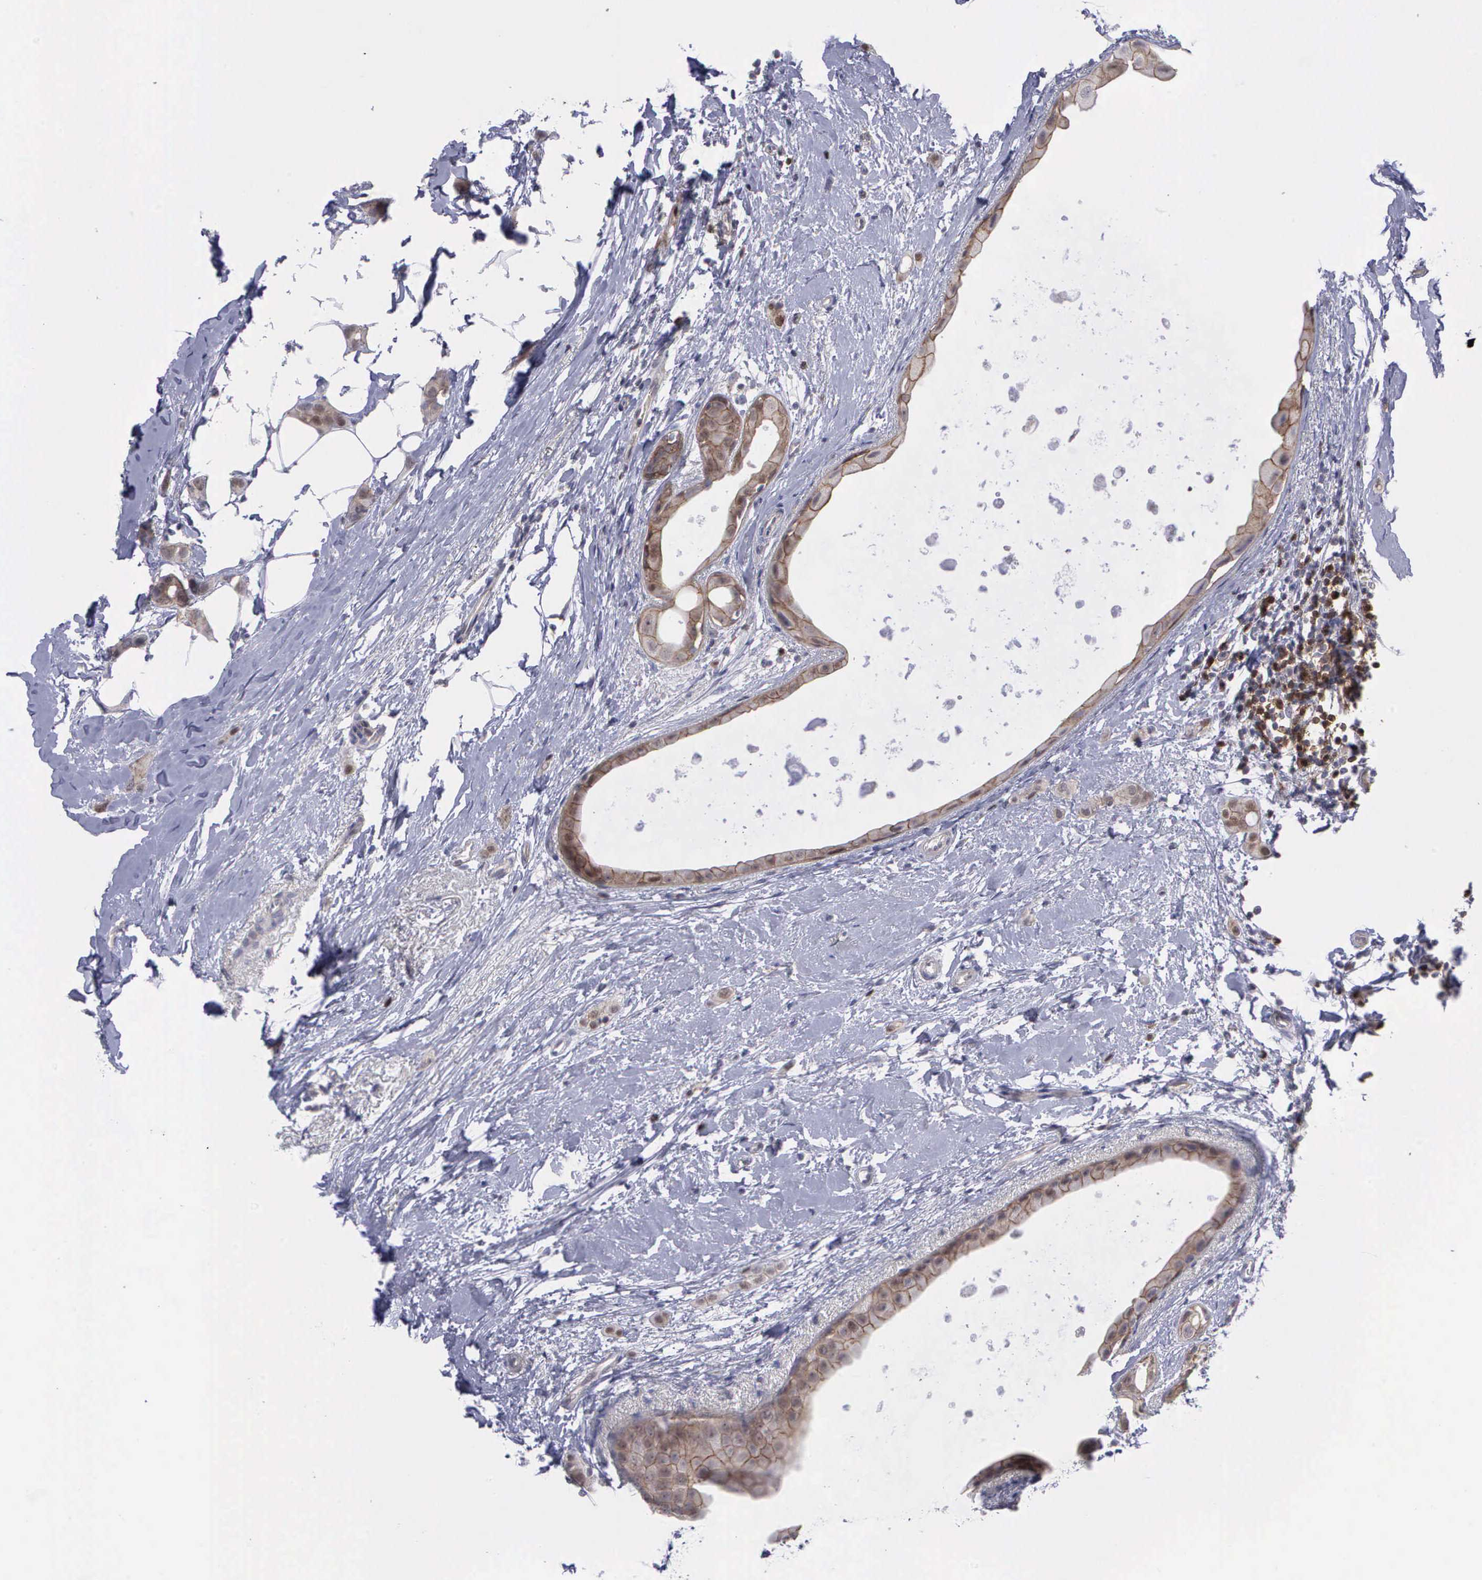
{"staining": {"intensity": "weak", "quantity": "25%-75%", "location": "cytoplasmic/membranous"}, "tissue": "breast cancer", "cell_type": "Tumor cells", "image_type": "cancer", "snomed": [{"axis": "morphology", "description": "Lobular carcinoma"}, {"axis": "topography", "description": "Breast"}], "caption": "Weak cytoplasmic/membranous expression for a protein is seen in about 25%-75% of tumor cells of breast lobular carcinoma using immunohistochemistry (IHC).", "gene": "MICAL3", "patient": {"sex": "female", "age": 55}}